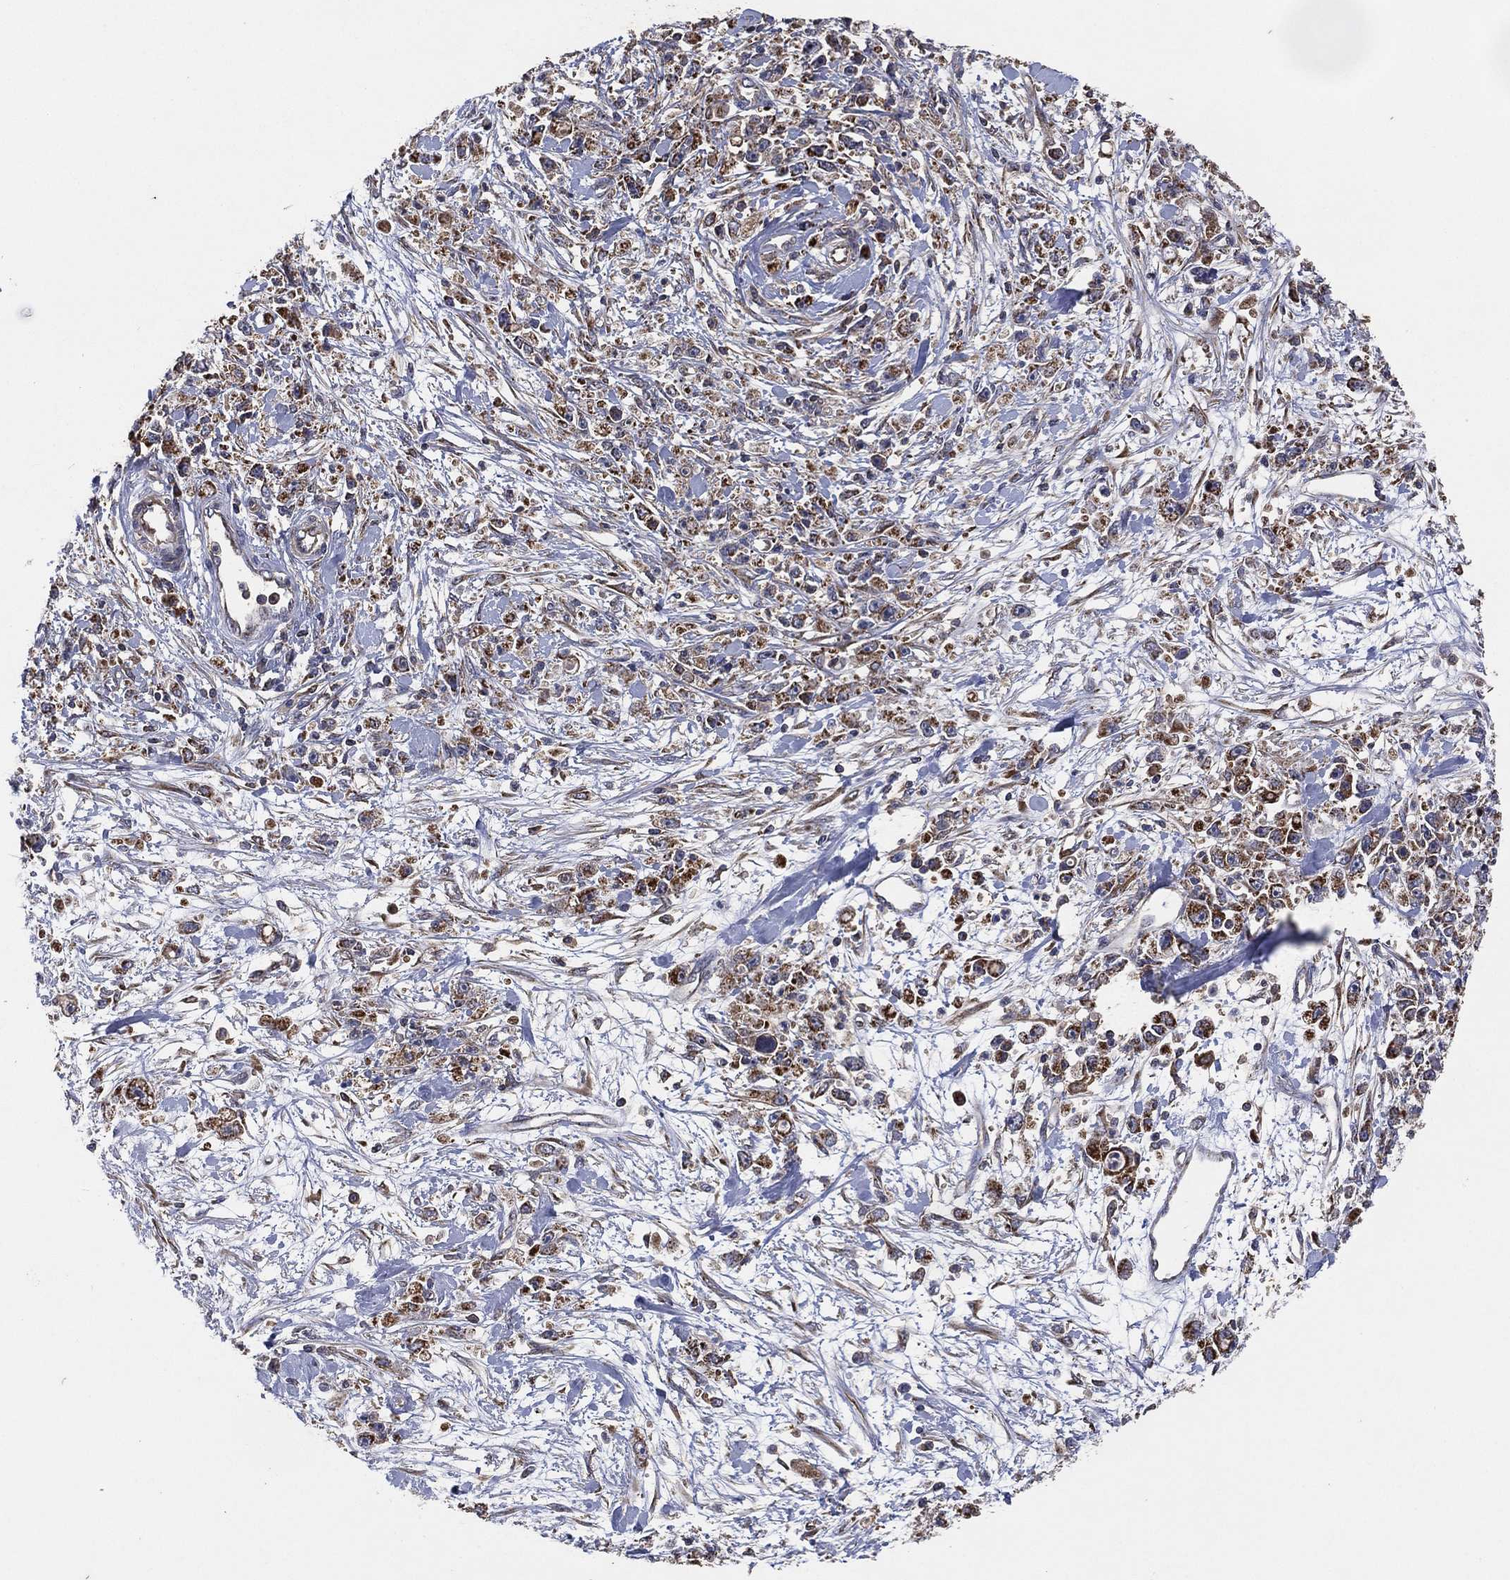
{"staining": {"intensity": "moderate", "quantity": "25%-75%", "location": "cytoplasmic/membranous"}, "tissue": "stomach cancer", "cell_type": "Tumor cells", "image_type": "cancer", "snomed": [{"axis": "morphology", "description": "Adenocarcinoma, NOS"}, {"axis": "topography", "description": "Stomach"}], "caption": "IHC micrograph of human stomach adenocarcinoma stained for a protein (brown), which displays medium levels of moderate cytoplasmic/membranous staining in about 25%-75% of tumor cells.", "gene": "LIMD1", "patient": {"sex": "female", "age": 59}}